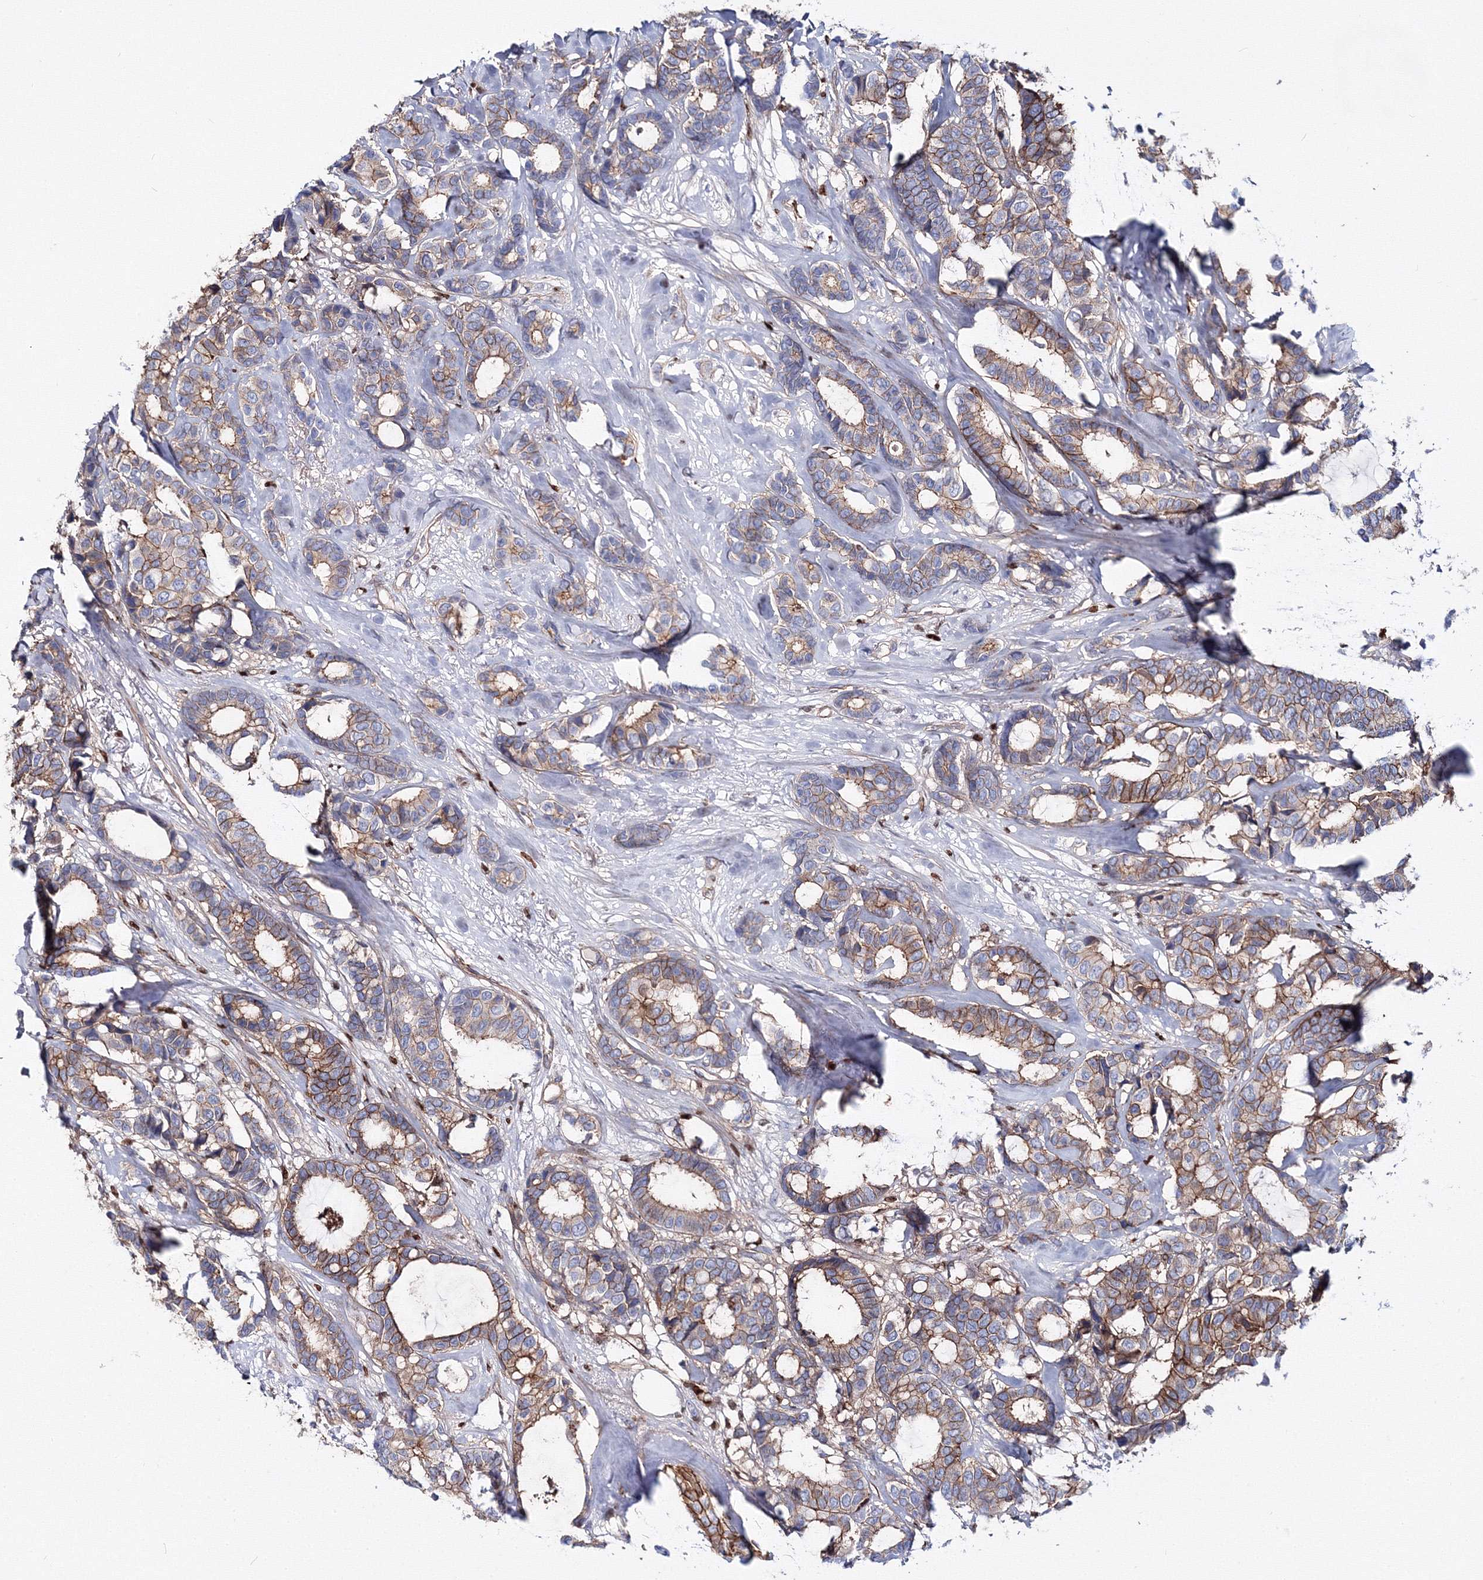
{"staining": {"intensity": "moderate", "quantity": ">75%", "location": "cytoplasmic/membranous"}, "tissue": "breast cancer", "cell_type": "Tumor cells", "image_type": "cancer", "snomed": [{"axis": "morphology", "description": "Duct carcinoma"}, {"axis": "topography", "description": "Breast"}], "caption": "Protein staining demonstrates moderate cytoplasmic/membranous expression in about >75% of tumor cells in intraductal carcinoma (breast).", "gene": "C11orf52", "patient": {"sex": "female", "age": 87}}